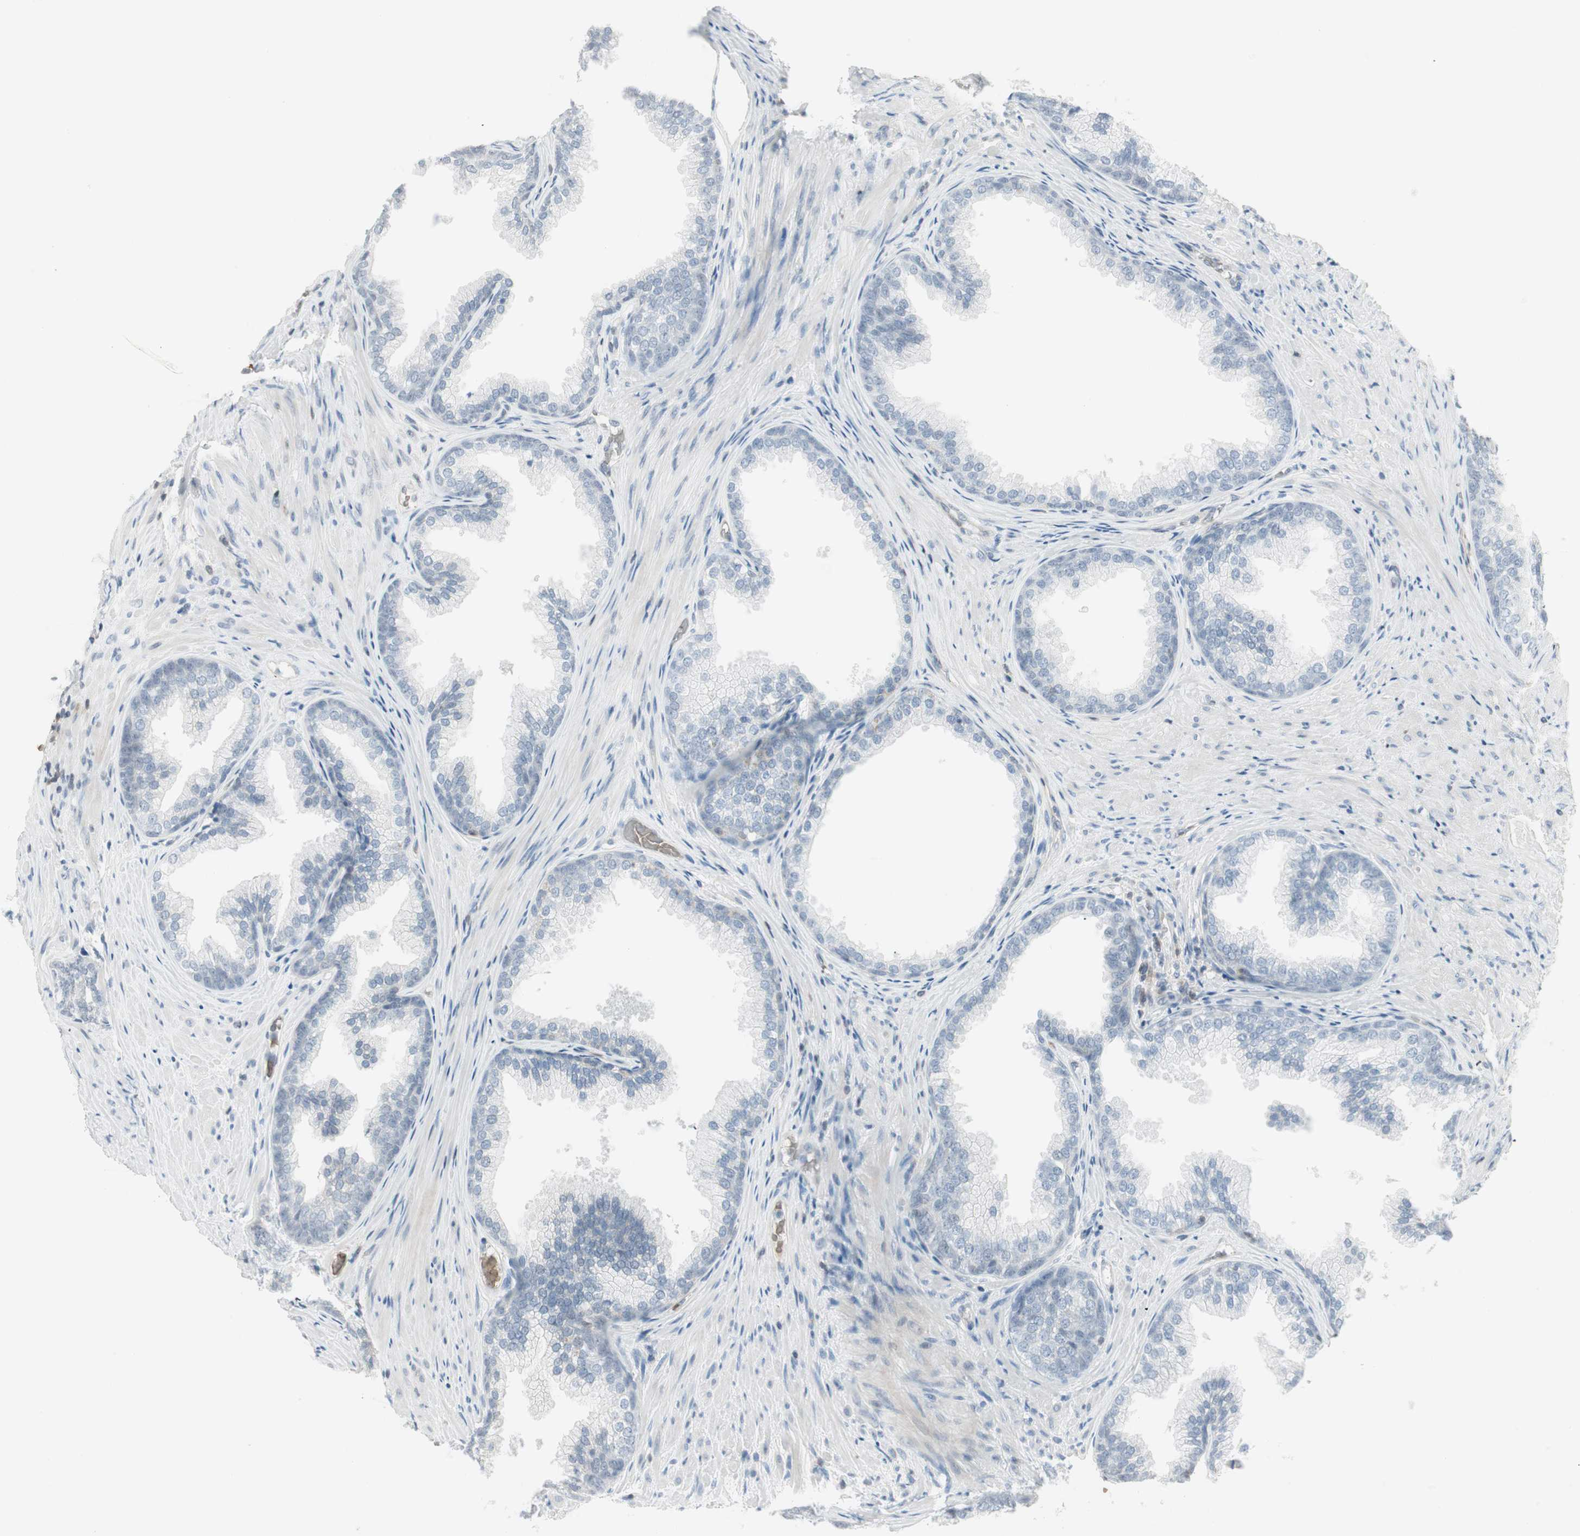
{"staining": {"intensity": "negative", "quantity": "none", "location": "none"}, "tissue": "prostate", "cell_type": "Glandular cells", "image_type": "normal", "snomed": [{"axis": "morphology", "description": "Normal tissue, NOS"}, {"axis": "topography", "description": "Prostate"}], "caption": "Protein analysis of benign prostate shows no significant positivity in glandular cells. (DAB (3,3'-diaminobenzidine) immunohistochemistry (IHC) with hematoxylin counter stain).", "gene": "MAP4K1", "patient": {"sex": "male", "age": 76}}